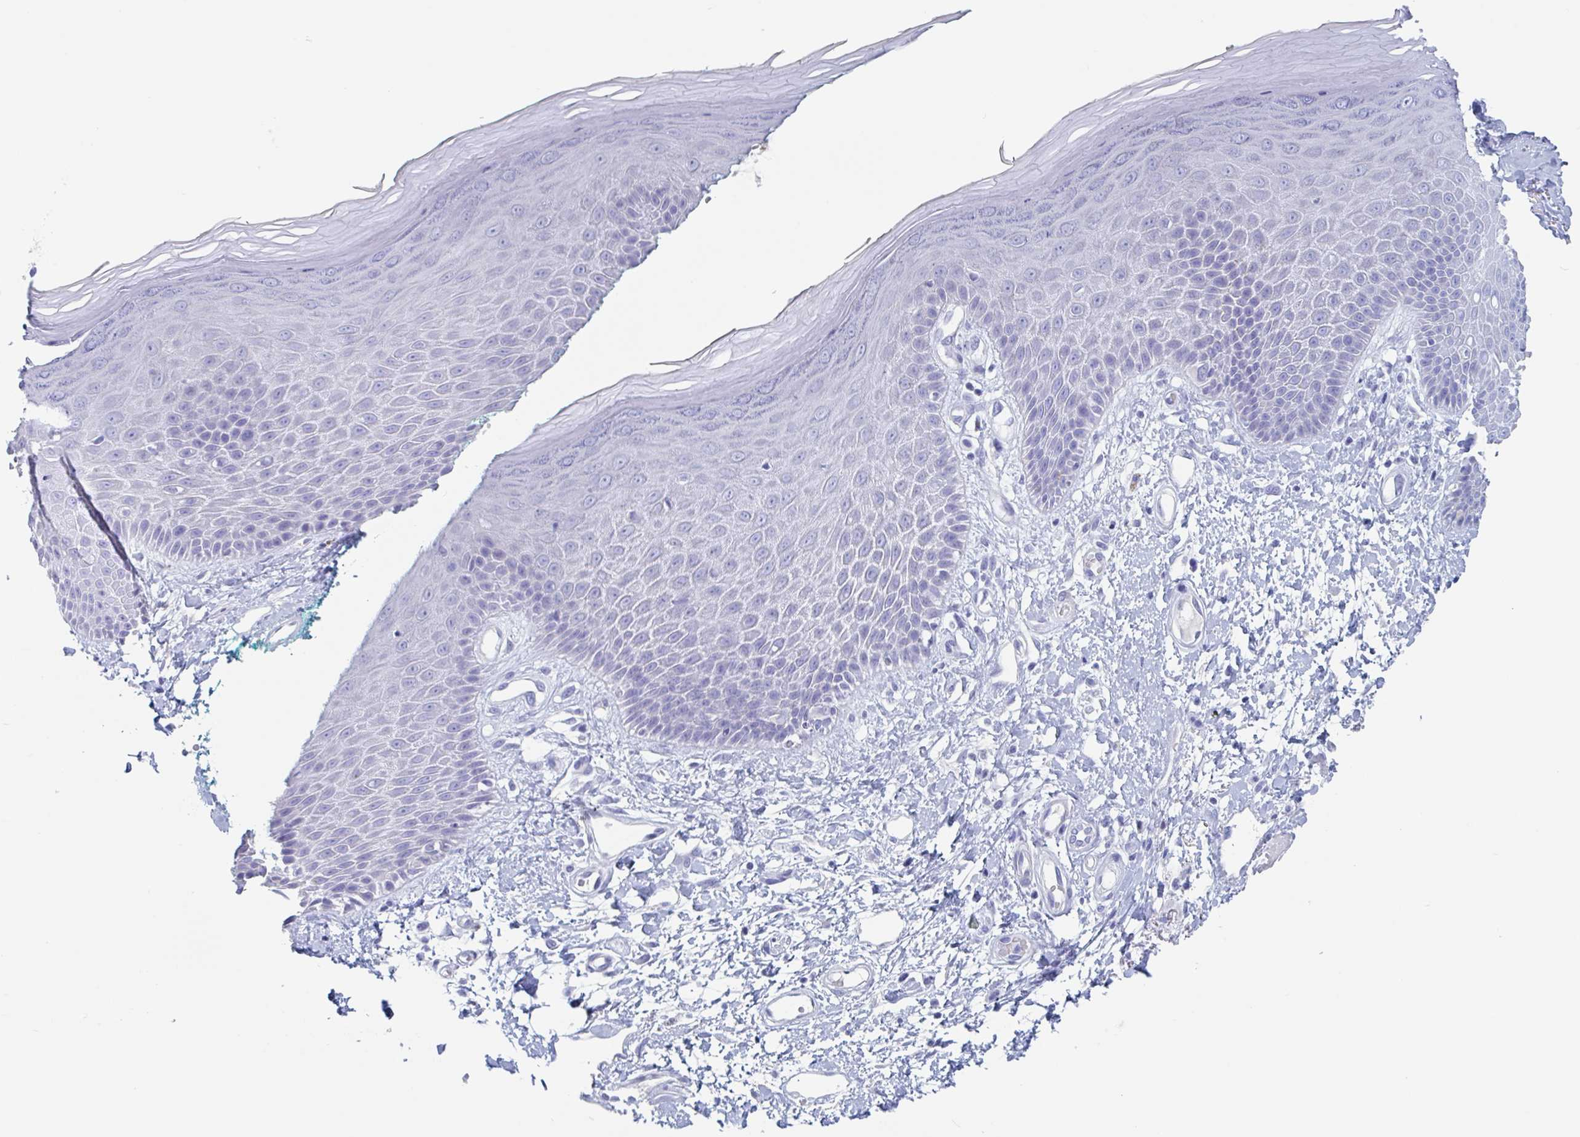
{"staining": {"intensity": "negative", "quantity": "none", "location": "none"}, "tissue": "skin", "cell_type": "Epidermal cells", "image_type": "normal", "snomed": [{"axis": "morphology", "description": "Normal tissue, NOS"}, {"axis": "topography", "description": "Anal"}, {"axis": "topography", "description": "Peripheral nerve tissue"}], "caption": "Histopathology image shows no significant protein positivity in epidermal cells of normal skin.", "gene": "DPEP3", "patient": {"sex": "male", "age": 78}}